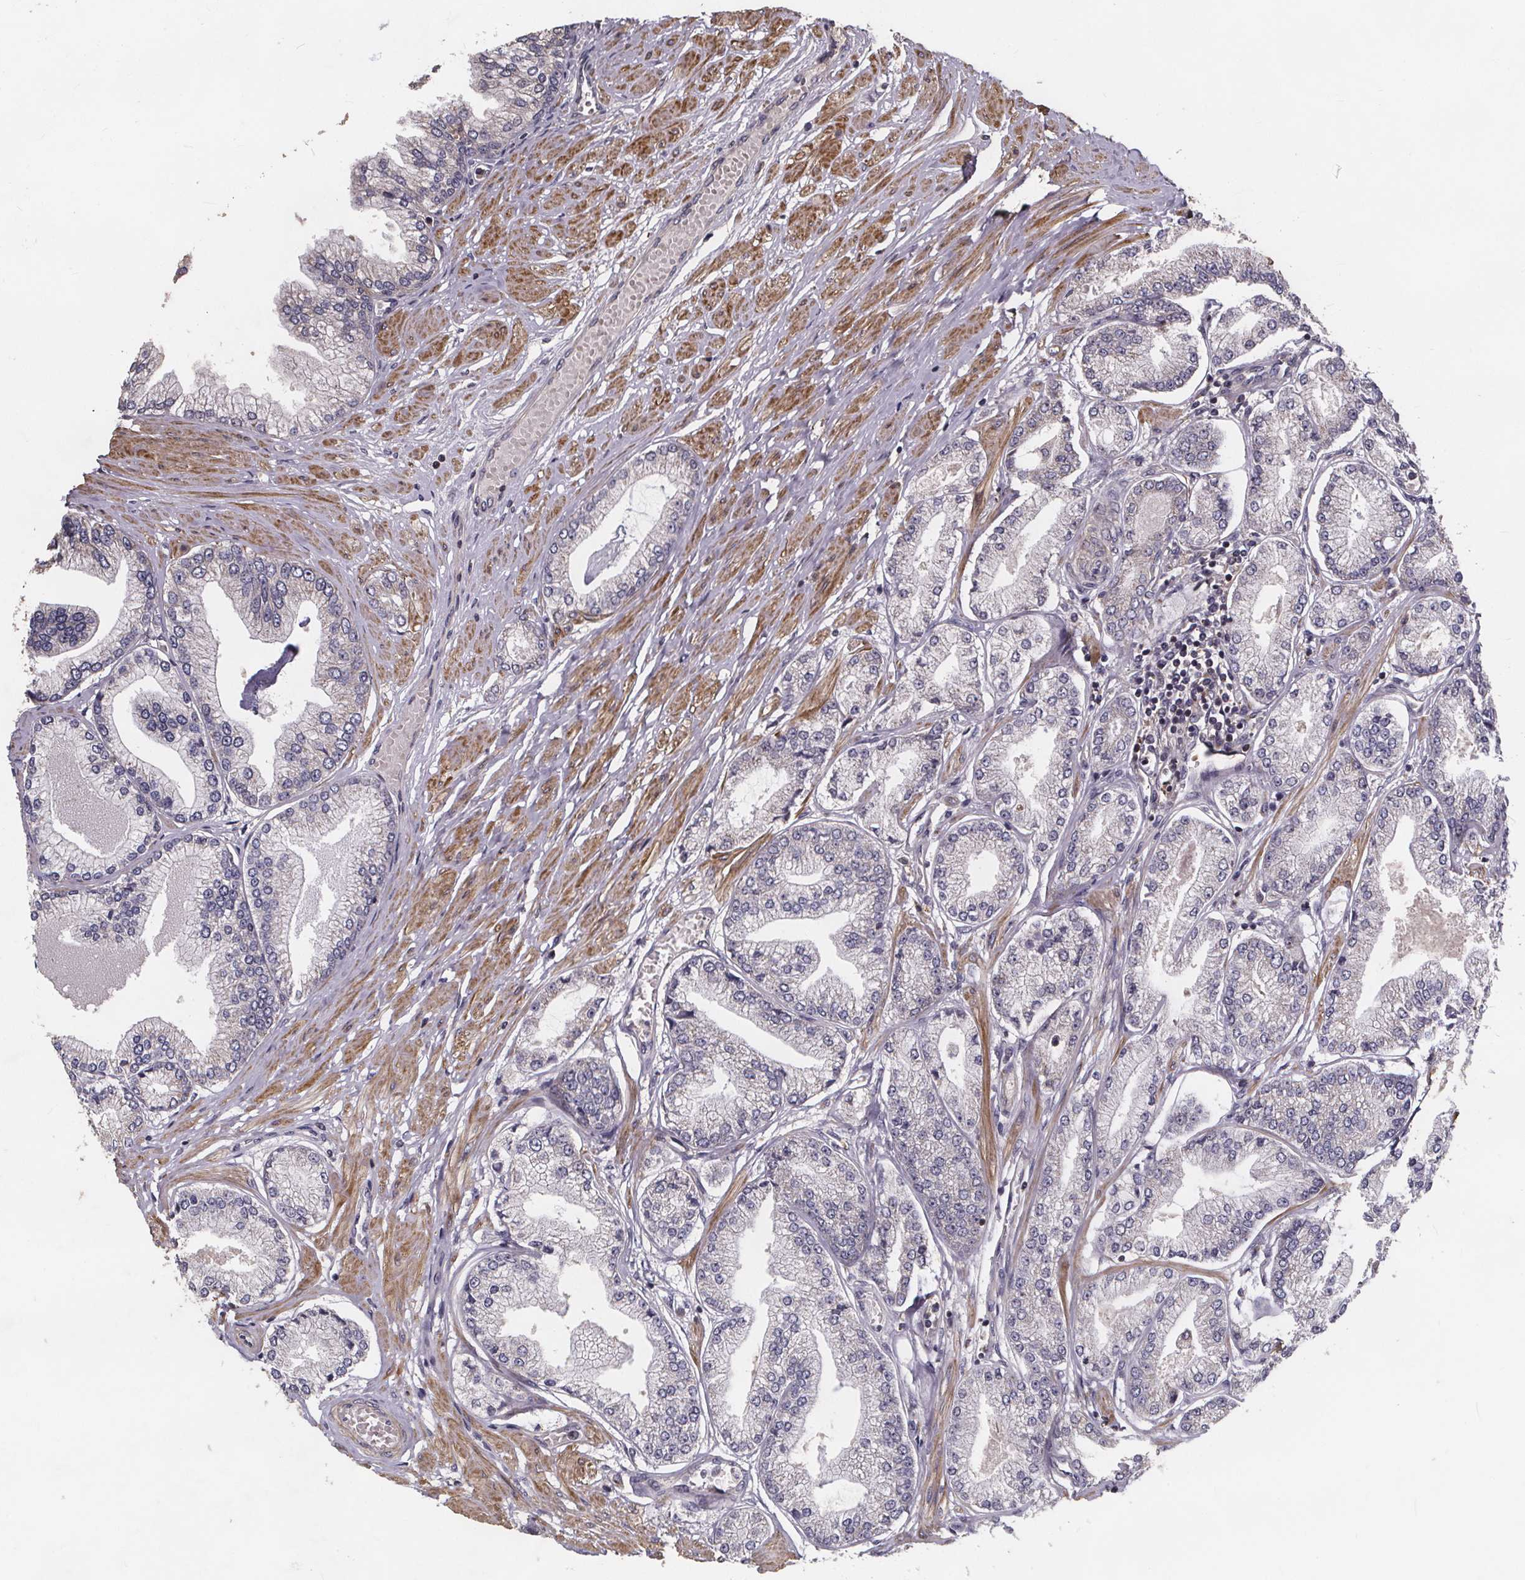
{"staining": {"intensity": "negative", "quantity": "none", "location": "none"}, "tissue": "prostate cancer", "cell_type": "Tumor cells", "image_type": "cancer", "snomed": [{"axis": "morphology", "description": "Adenocarcinoma, Low grade"}, {"axis": "topography", "description": "Prostate"}], "caption": "A photomicrograph of human prostate low-grade adenocarcinoma is negative for staining in tumor cells. (Stains: DAB (3,3'-diaminobenzidine) IHC with hematoxylin counter stain, Microscopy: brightfield microscopy at high magnification).", "gene": "YME1L1", "patient": {"sex": "male", "age": 55}}